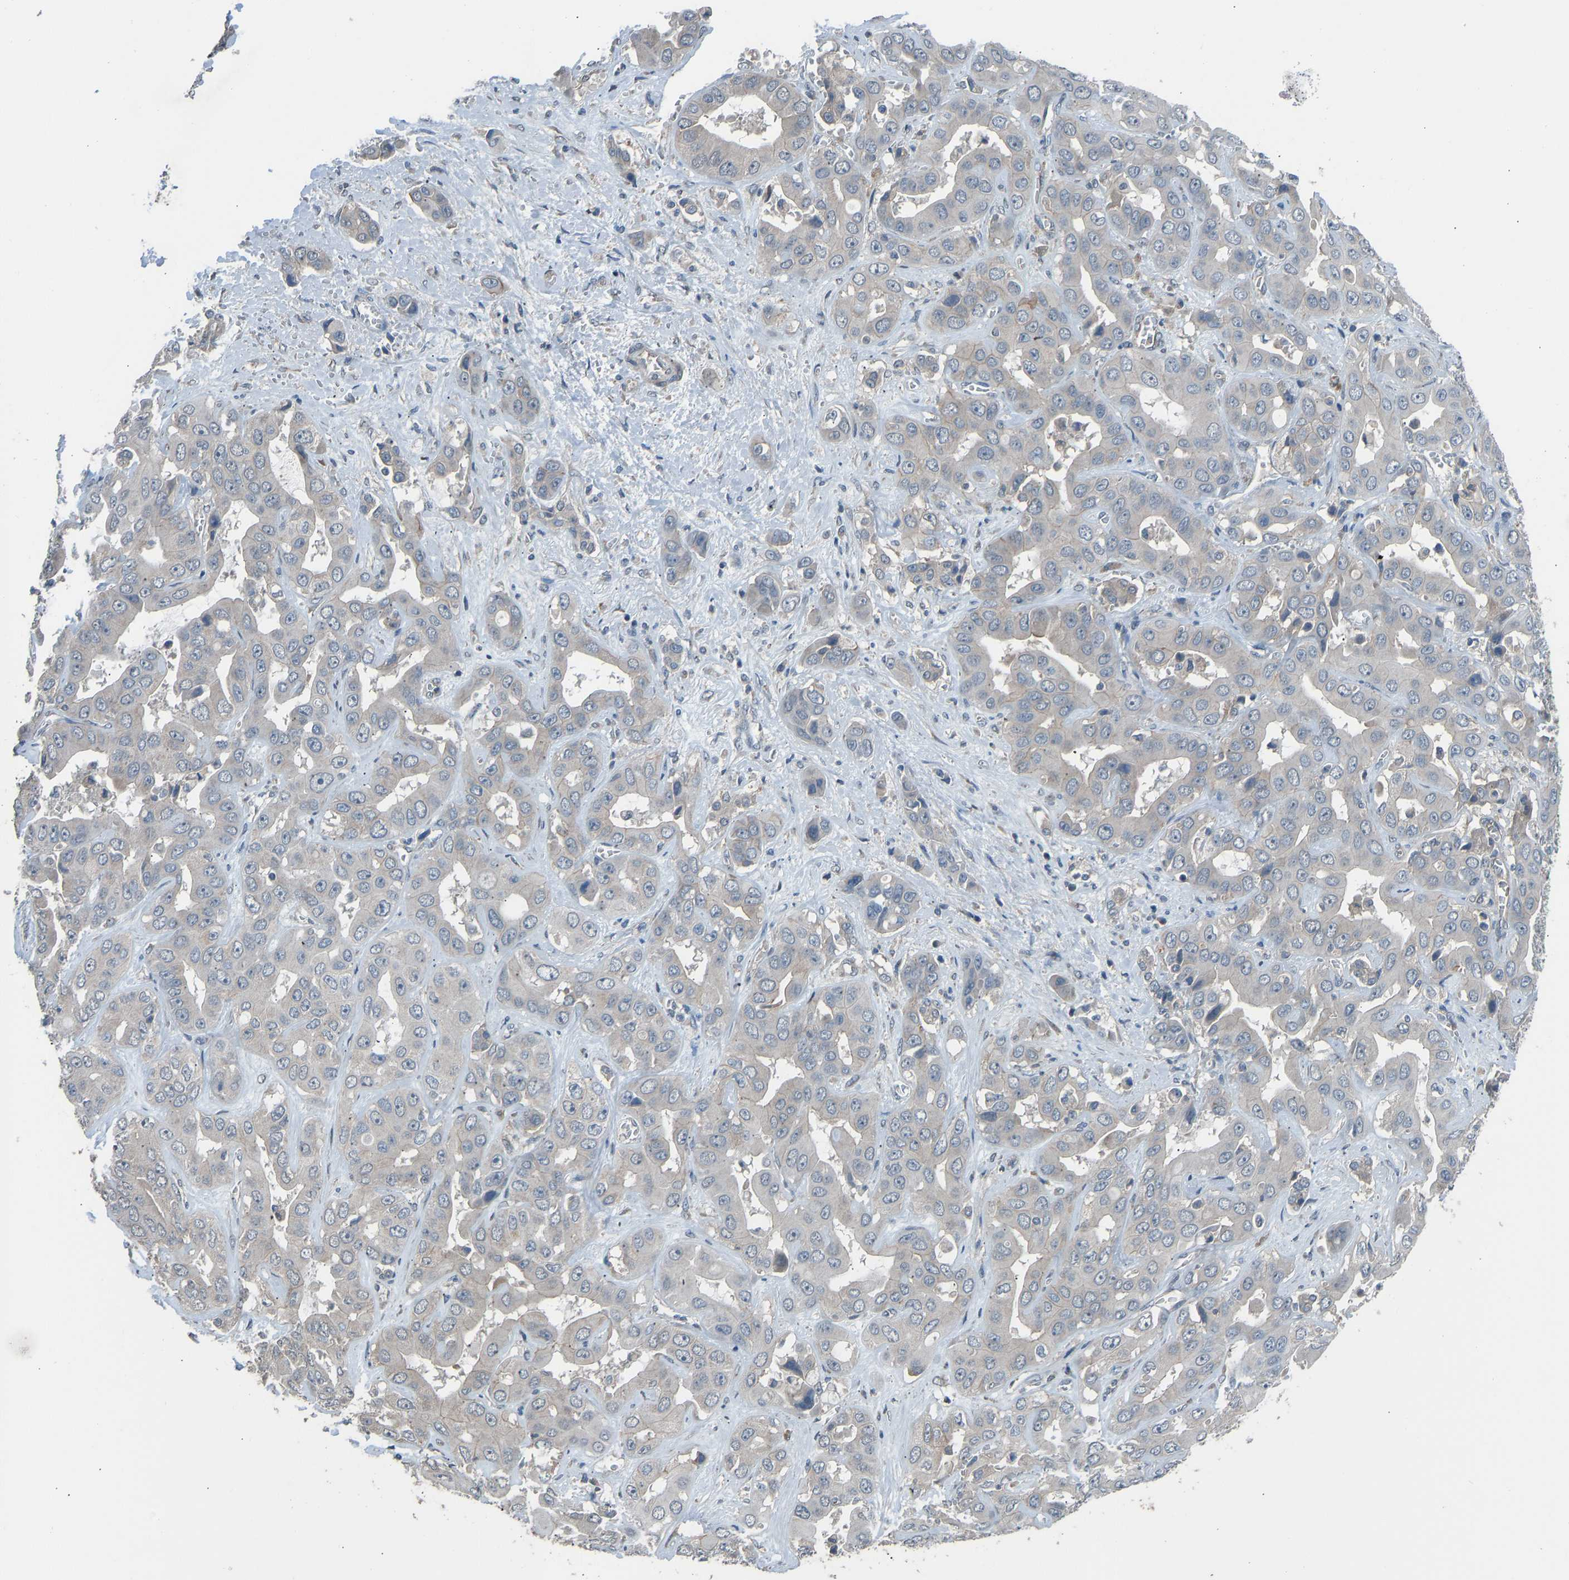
{"staining": {"intensity": "negative", "quantity": "none", "location": "none"}, "tissue": "liver cancer", "cell_type": "Tumor cells", "image_type": "cancer", "snomed": [{"axis": "morphology", "description": "Cholangiocarcinoma"}, {"axis": "topography", "description": "Liver"}], "caption": "Tumor cells are negative for brown protein staining in liver cancer. The staining is performed using DAB (3,3'-diaminobenzidine) brown chromogen with nuclei counter-stained in using hematoxylin.", "gene": "SLC43A1", "patient": {"sex": "female", "age": 52}}